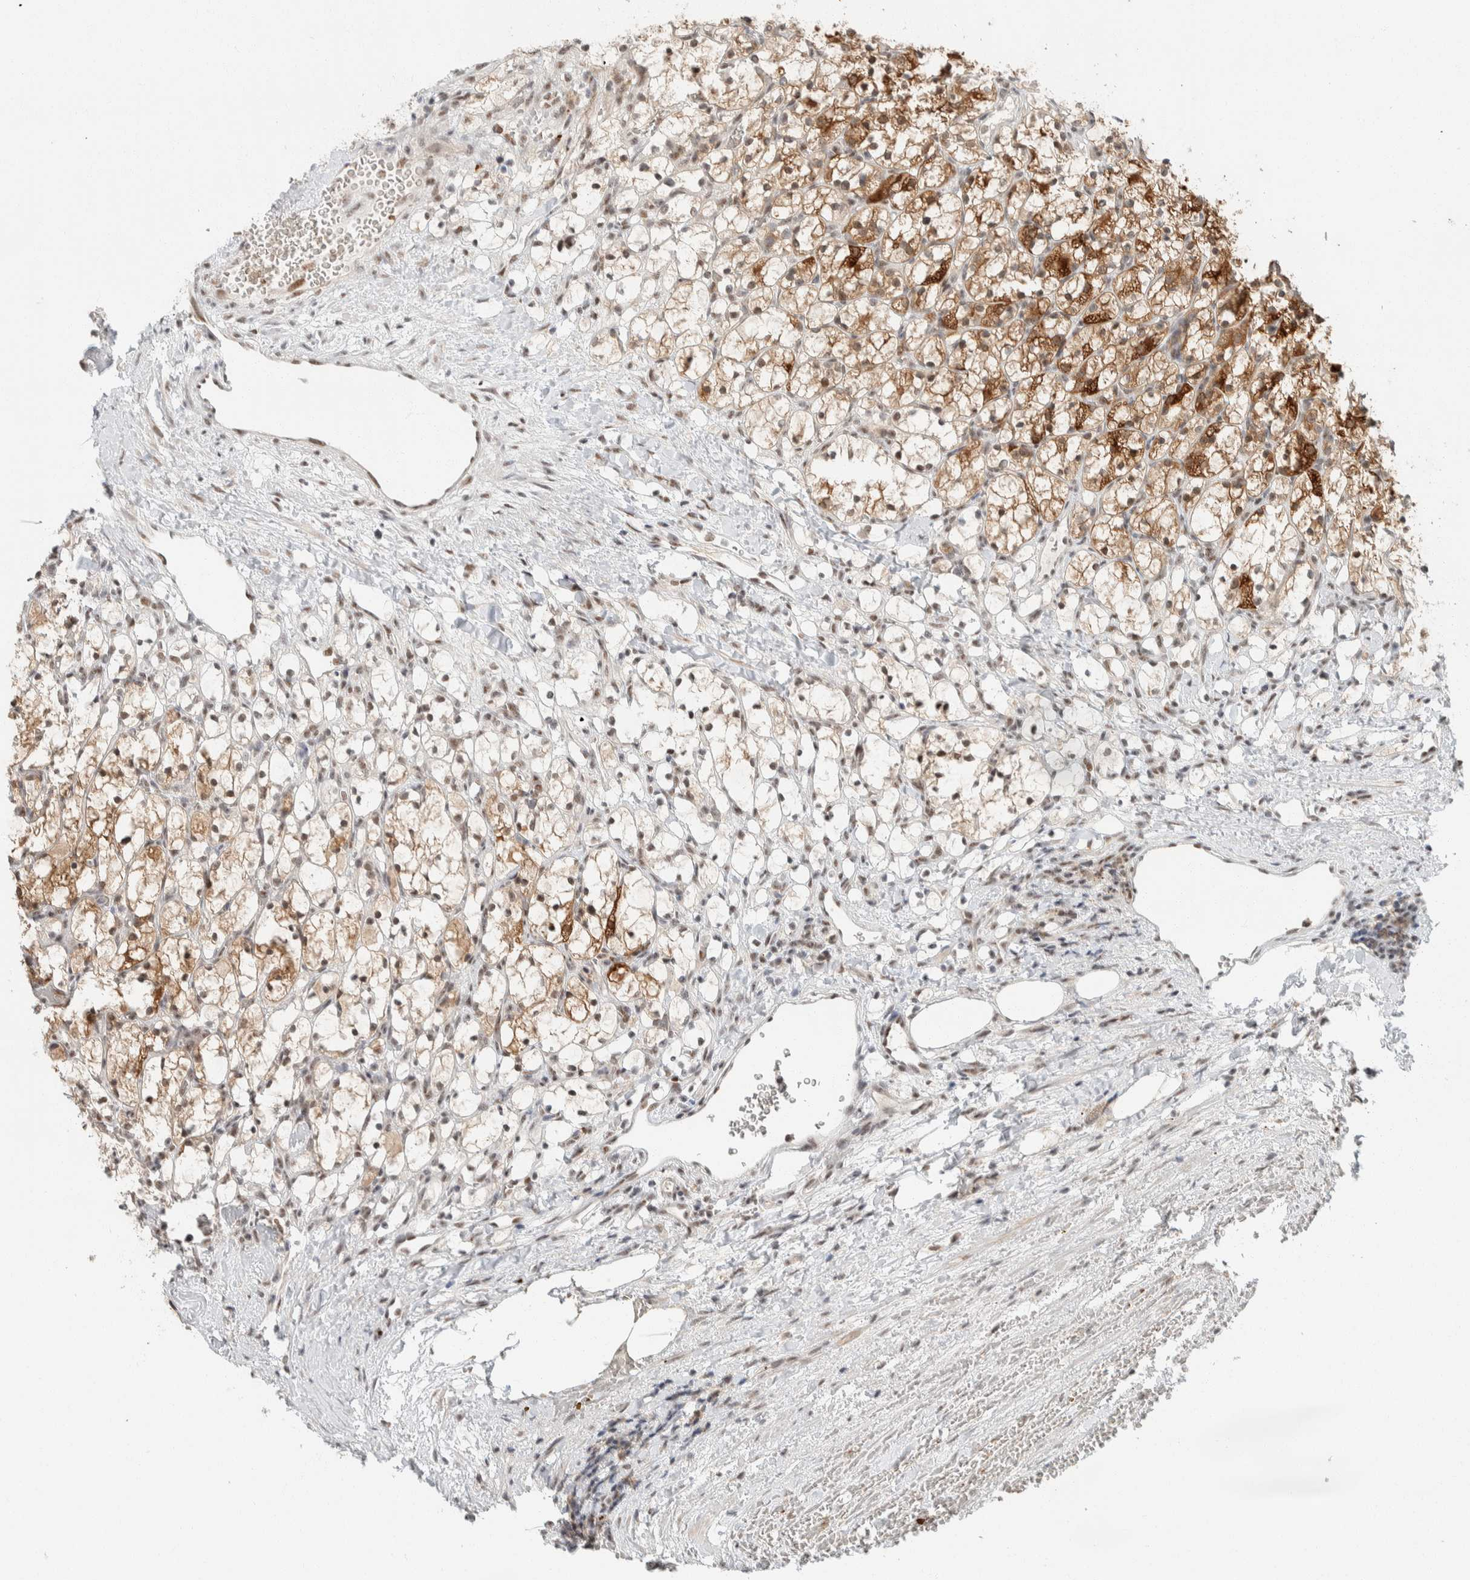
{"staining": {"intensity": "moderate", "quantity": "25%-75%", "location": "cytoplasmic/membranous"}, "tissue": "renal cancer", "cell_type": "Tumor cells", "image_type": "cancer", "snomed": [{"axis": "morphology", "description": "Adenocarcinoma, NOS"}, {"axis": "topography", "description": "Kidney"}], "caption": "Renal cancer tissue displays moderate cytoplasmic/membranous expression in approximately 25%-75% of tumor cells, visualized by immunohistochemistry. Nuclei are stained in blue.", "gene": "ZBTB2", "patient": {"sex": "female", "age": 69}}